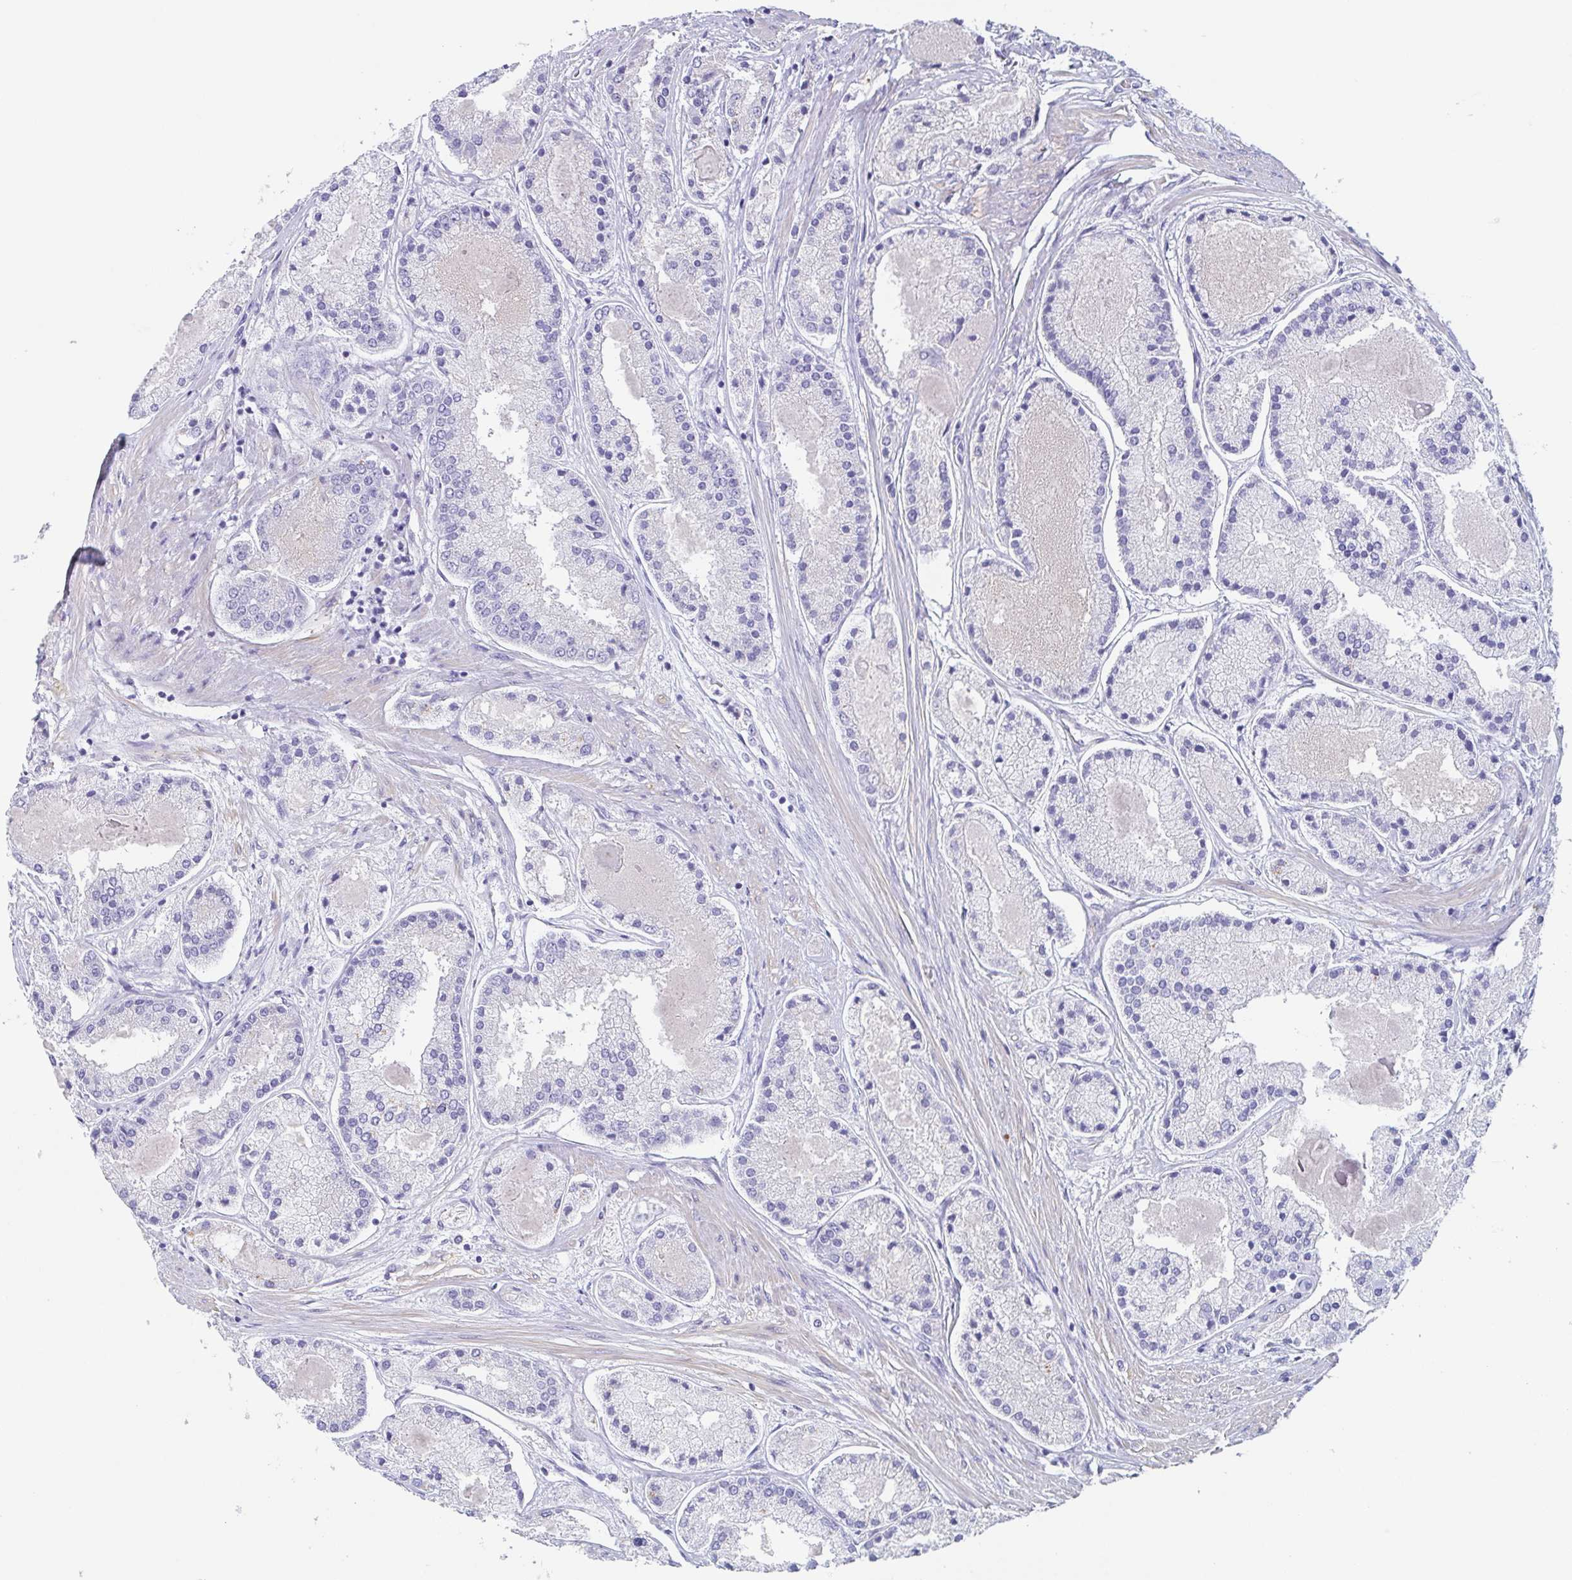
{"staining": {"intensity": "negative", "quantity": "none", "location": "none"}, "tissue": "prostate cancer", "cell_type": "Tumor cells", "image_type": "cancer", "snomed": [{"axis": "morphology", "description": "Adenocarcinoma, High grade"}, {"axis": "topography", "description": "Prostate"}], "caption": "Immunohistochemistry (IHC) histopathology image of human prostate adenocarcinoma (high-grade) stained for a protein (brown), which exhibits no positivity in tumor cells. Nuclei are stained in blue.", "gene": "TAGLN3", "patient": {"sex": "male", "age": 67}}